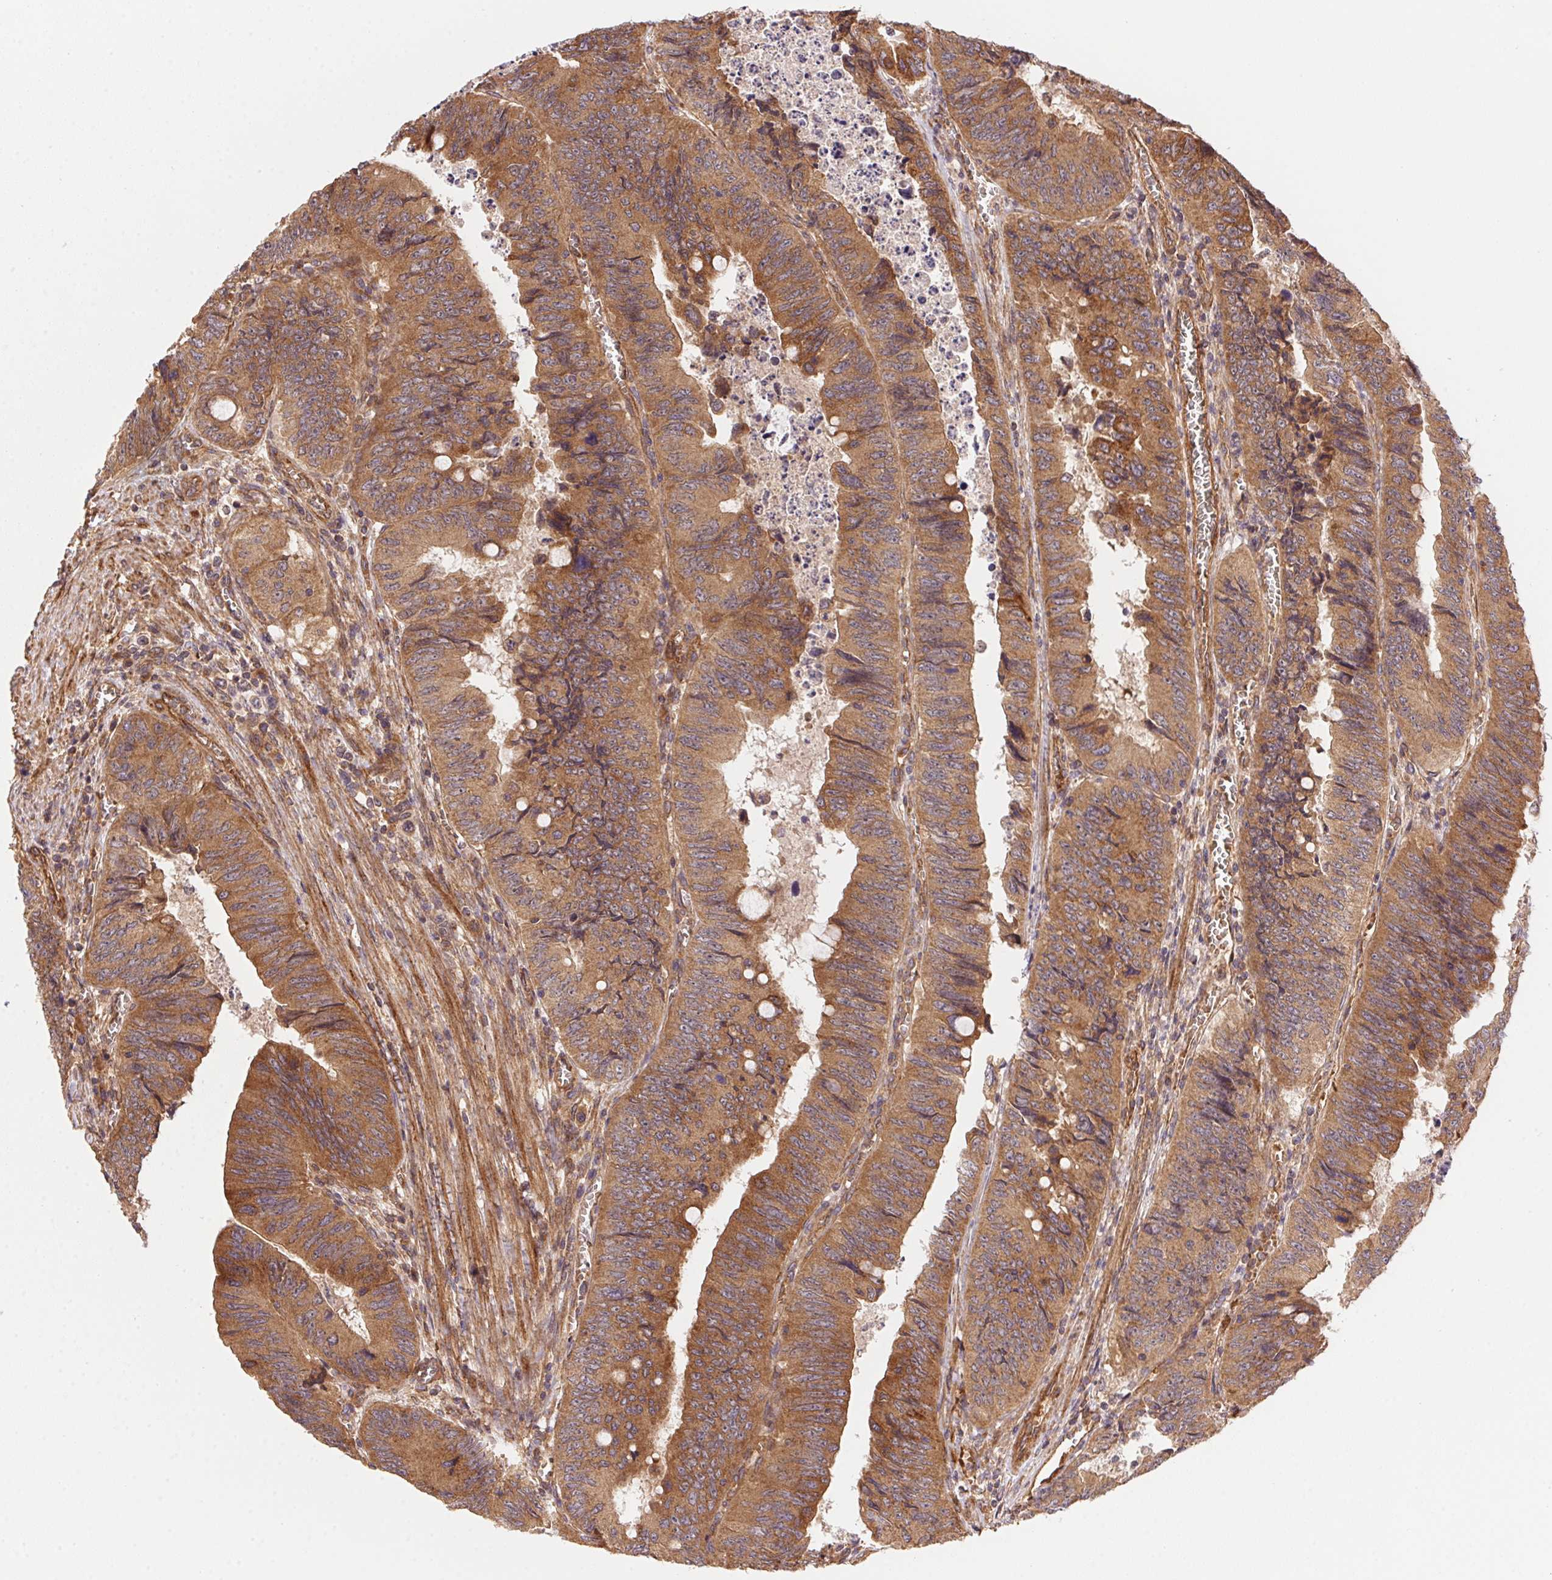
{"staining": {"intensity": "moderate", "quantity": ">75%", "location": "cytoplasmic/membranous"}, "tissue": "colorectal cancer", "cell_type": "Tumor cells", "image_type": "cancer", "snomed": [{"axis": "morphology", "description": "Adenocarcinoma, NOS"}, {"axis": "topography", "description": "Colon"}], "caption": "An immunohistochemistry image of neoplastic tissue is shown. Protein staining in brown labels moderate cytoplasmic/membranous positivity in colorectal cancer (adenocarcinoma) within tumor cells.", "gene": "USE1", "patient": {"sex": "female", "age": 84}}